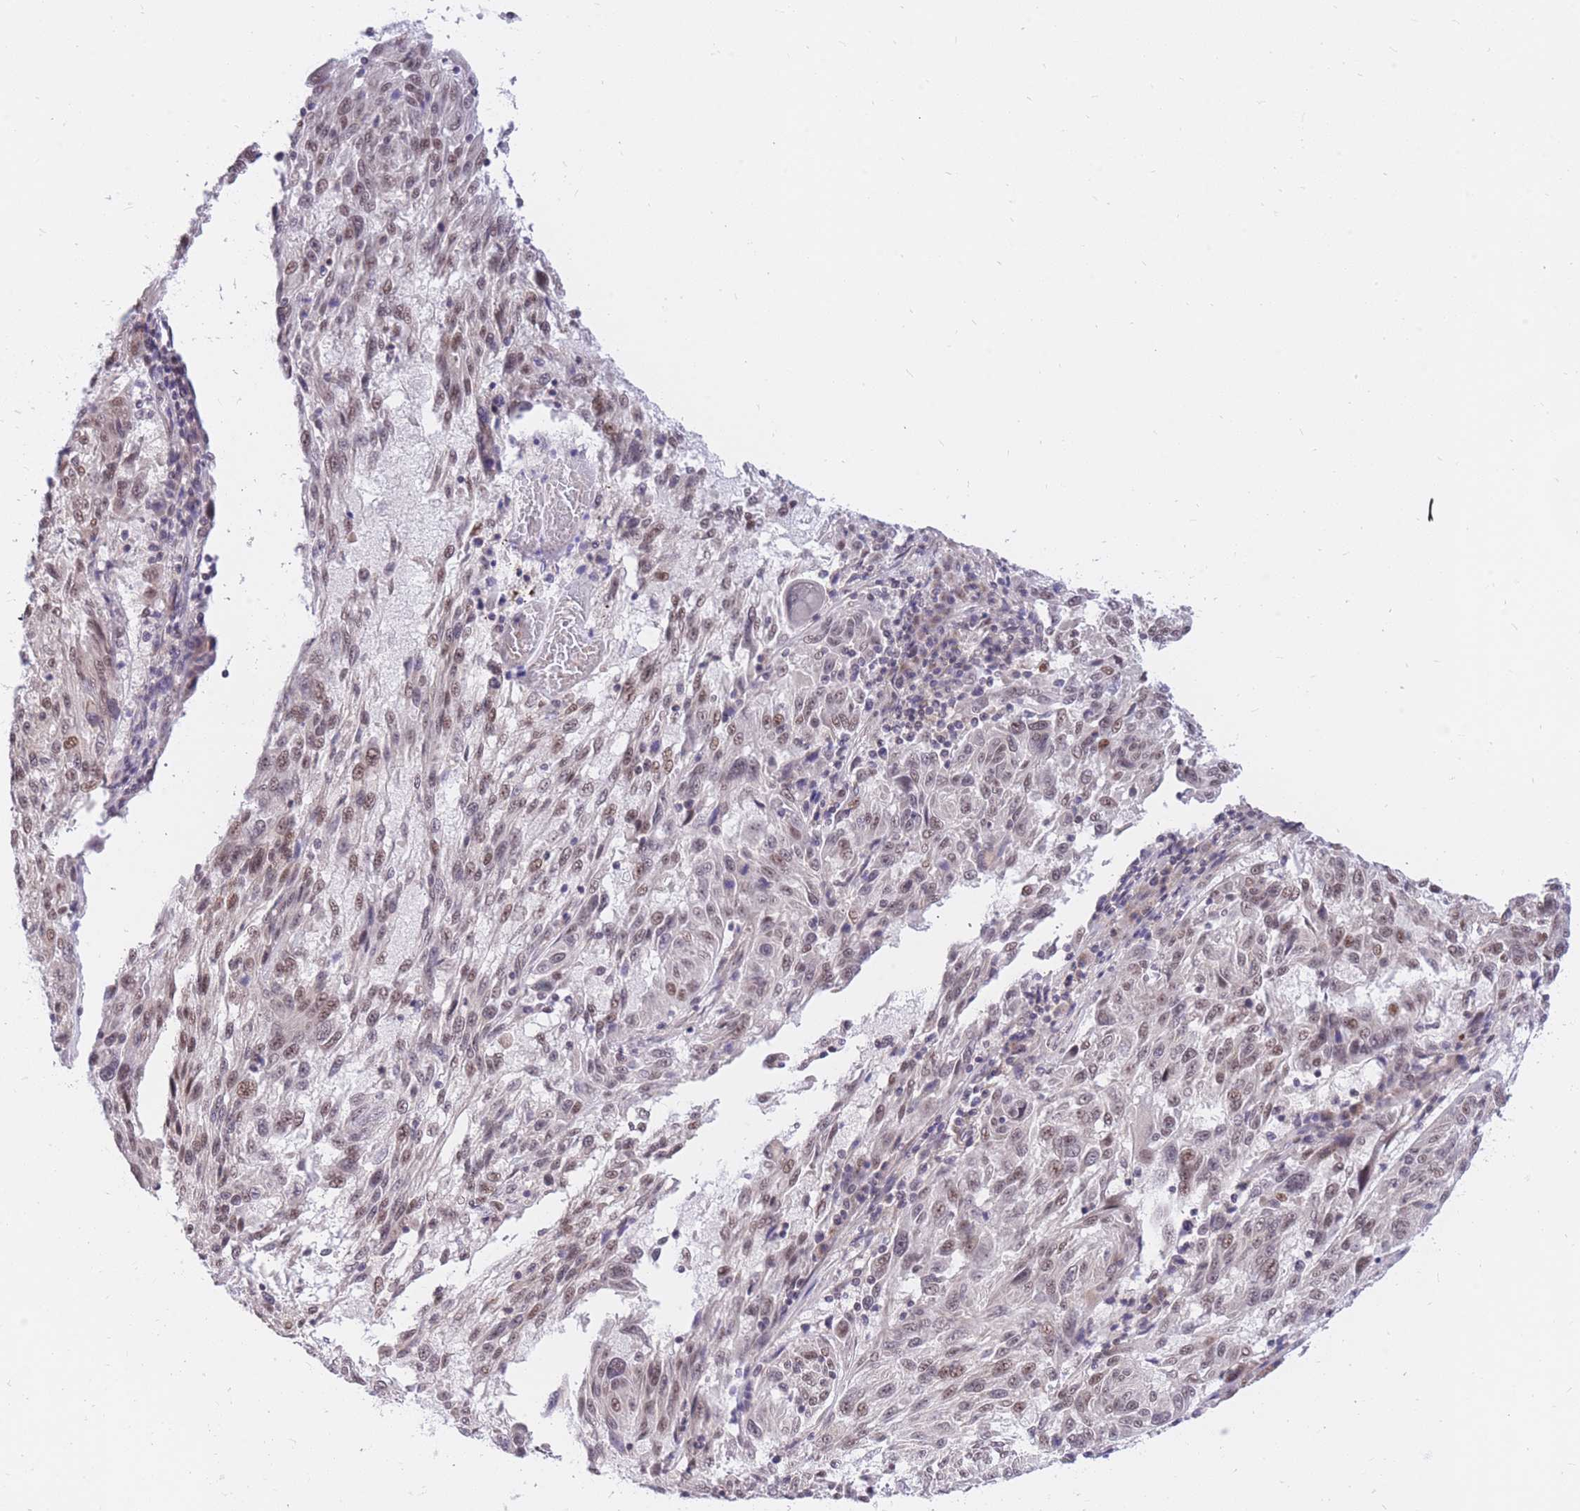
{"staining": {"intensity": "weak", "quantity": "25%-75%", "location": "nuclear"}, "tissue": "melanoma", "cell_type": "Tumor cells", "image_type": "cancer", "snomed": [{"axis": "morphology", "description": "Malignant melanoma, NOS"}, {"axis": "topography", "description": "Skin"}], "caption": "Malignant melanoma was stained to show a protein in brown. There is low levels of weak nuclear expression in about 25%-75% of tumor cells. (Brightfield microscopy of DAB IHC at high magnification).", "gene": "MINDY2", "patient": {"sex": "male", "age": 53}}